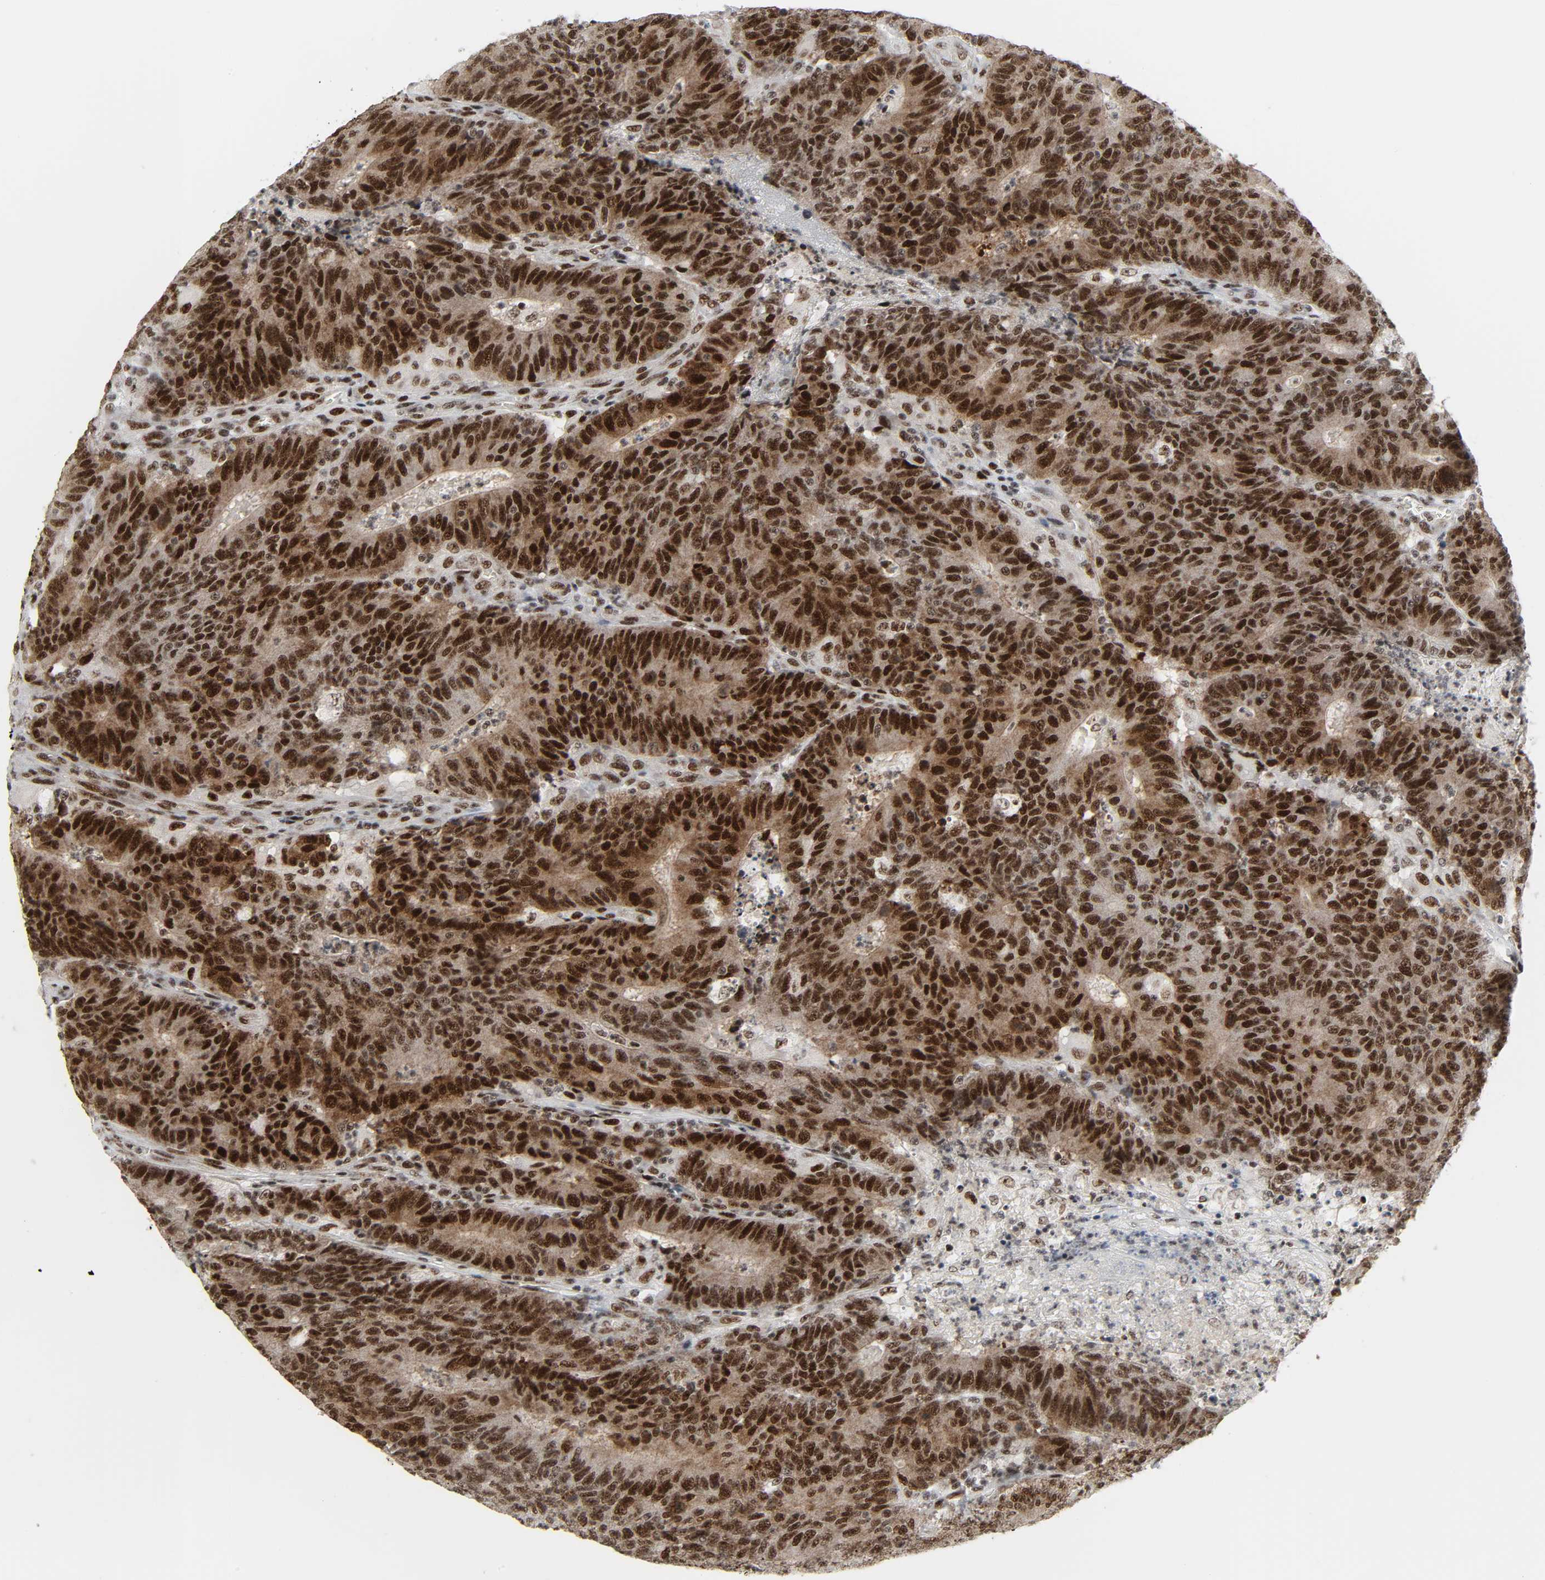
{"staining": {"intensity": "strong", "quantity": ">75%", "location": "nuclear"}, "tissue": "colorectal cancer", "cell_type": "Tumor cells", "image_type": "cancer", "snomed": [{"axis": "morphology", "description": "Normal tissue, NOS"}, {"axis": "morphology", "description": "Adenocarcinoma, NOS"}, {"axis": "topography", "description": "Colon"}], "caption": "This histopathology image displays immunohistochemistry (IHC) staining of colorectal adenocarcinoma, with high strong nuclear staining in approximately >75% of tumor cells.", "gene": "CDK7", "patient": {"sex": "female", "age": 75}}